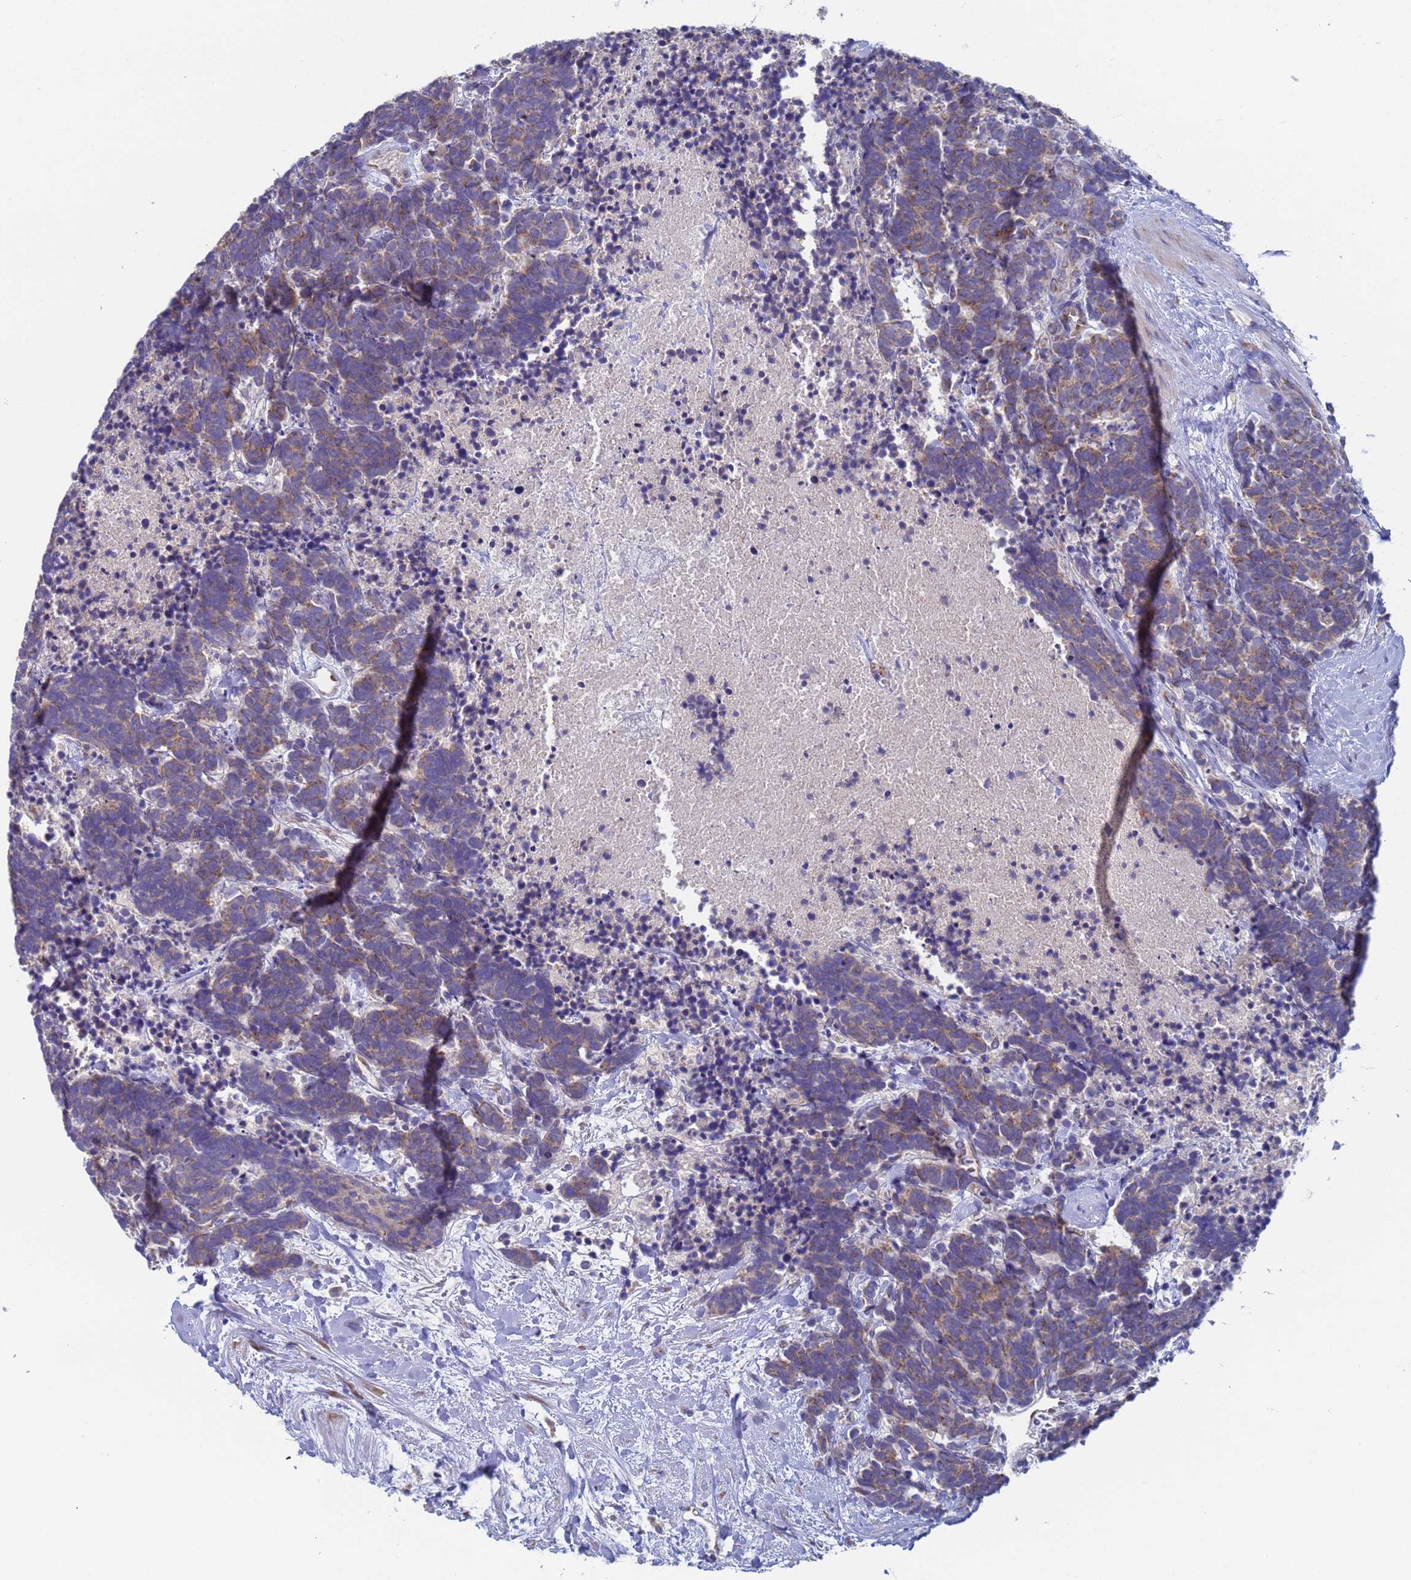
{"staining": {"intensity": "weak", "quantity": "25%-75%", "location": "cytoplasmic/membranous"}, "tissue": "carcinoid", "cell_type": "Tumor cells", "image_type": "cancer", "snomed": [{"axis": "morphology", "description": "Carcinoma, NOS"}, {"axis": "morphology", "description": "Carcinoid, malignant, NOS"}, {"axis": "topography", "description": "Prostate"}], "caption": "Immunohistochemistry (IHC) image of carcinoma stained for a protein (brown), which reveals low levels of weak cytoplasmic/membranous staining in about 25%-75% of tumor cells.", "gene": "PET117", "patient": {"sex": "male", "age": 57}}